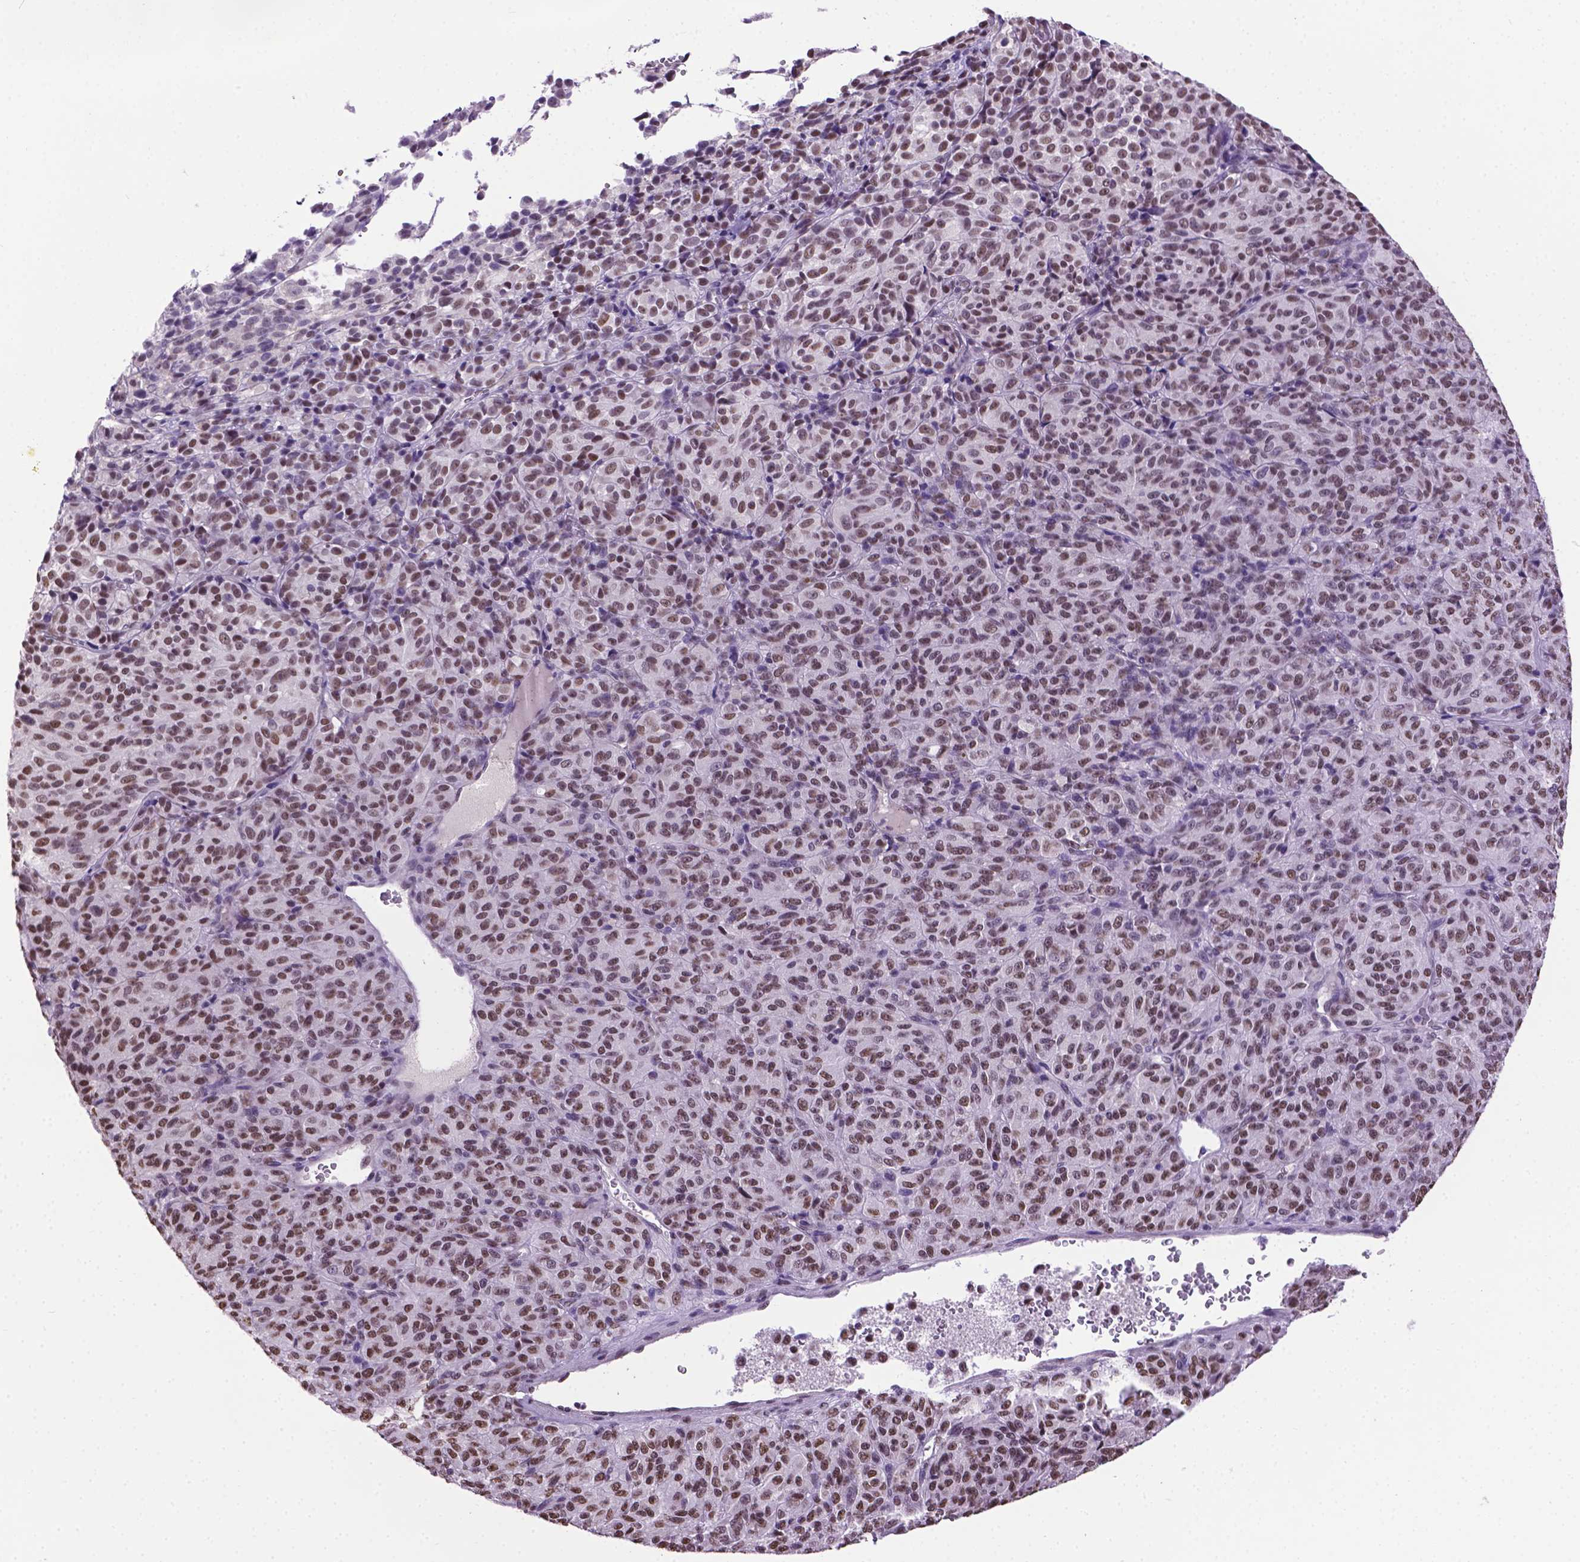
{"staining": {"intensity": "moderate", "quantity": ">75%", "location": "nuclear"}, "tissue": "melanoma", "cell_type": "Tumor cells", "image_type": "cancer", "snomed": [{"axis": "morphology", "description": "Malignant melanoma, Metastatic site"}, {"axis": "topography", "description": "Brain"}], "caption": "A high-resolution histopathology image shows immunohistochemistry (IHC) staining of melanoma, which reveals moderate nuclear expression in about >75% of tumor cells. The staining is performed using DAB brown chromogen to label protein expression. The nuclei are counter-stained blue using hematoxylin.", "gene": "ABI2", "patient": {"sex": "female", "age": 56}}